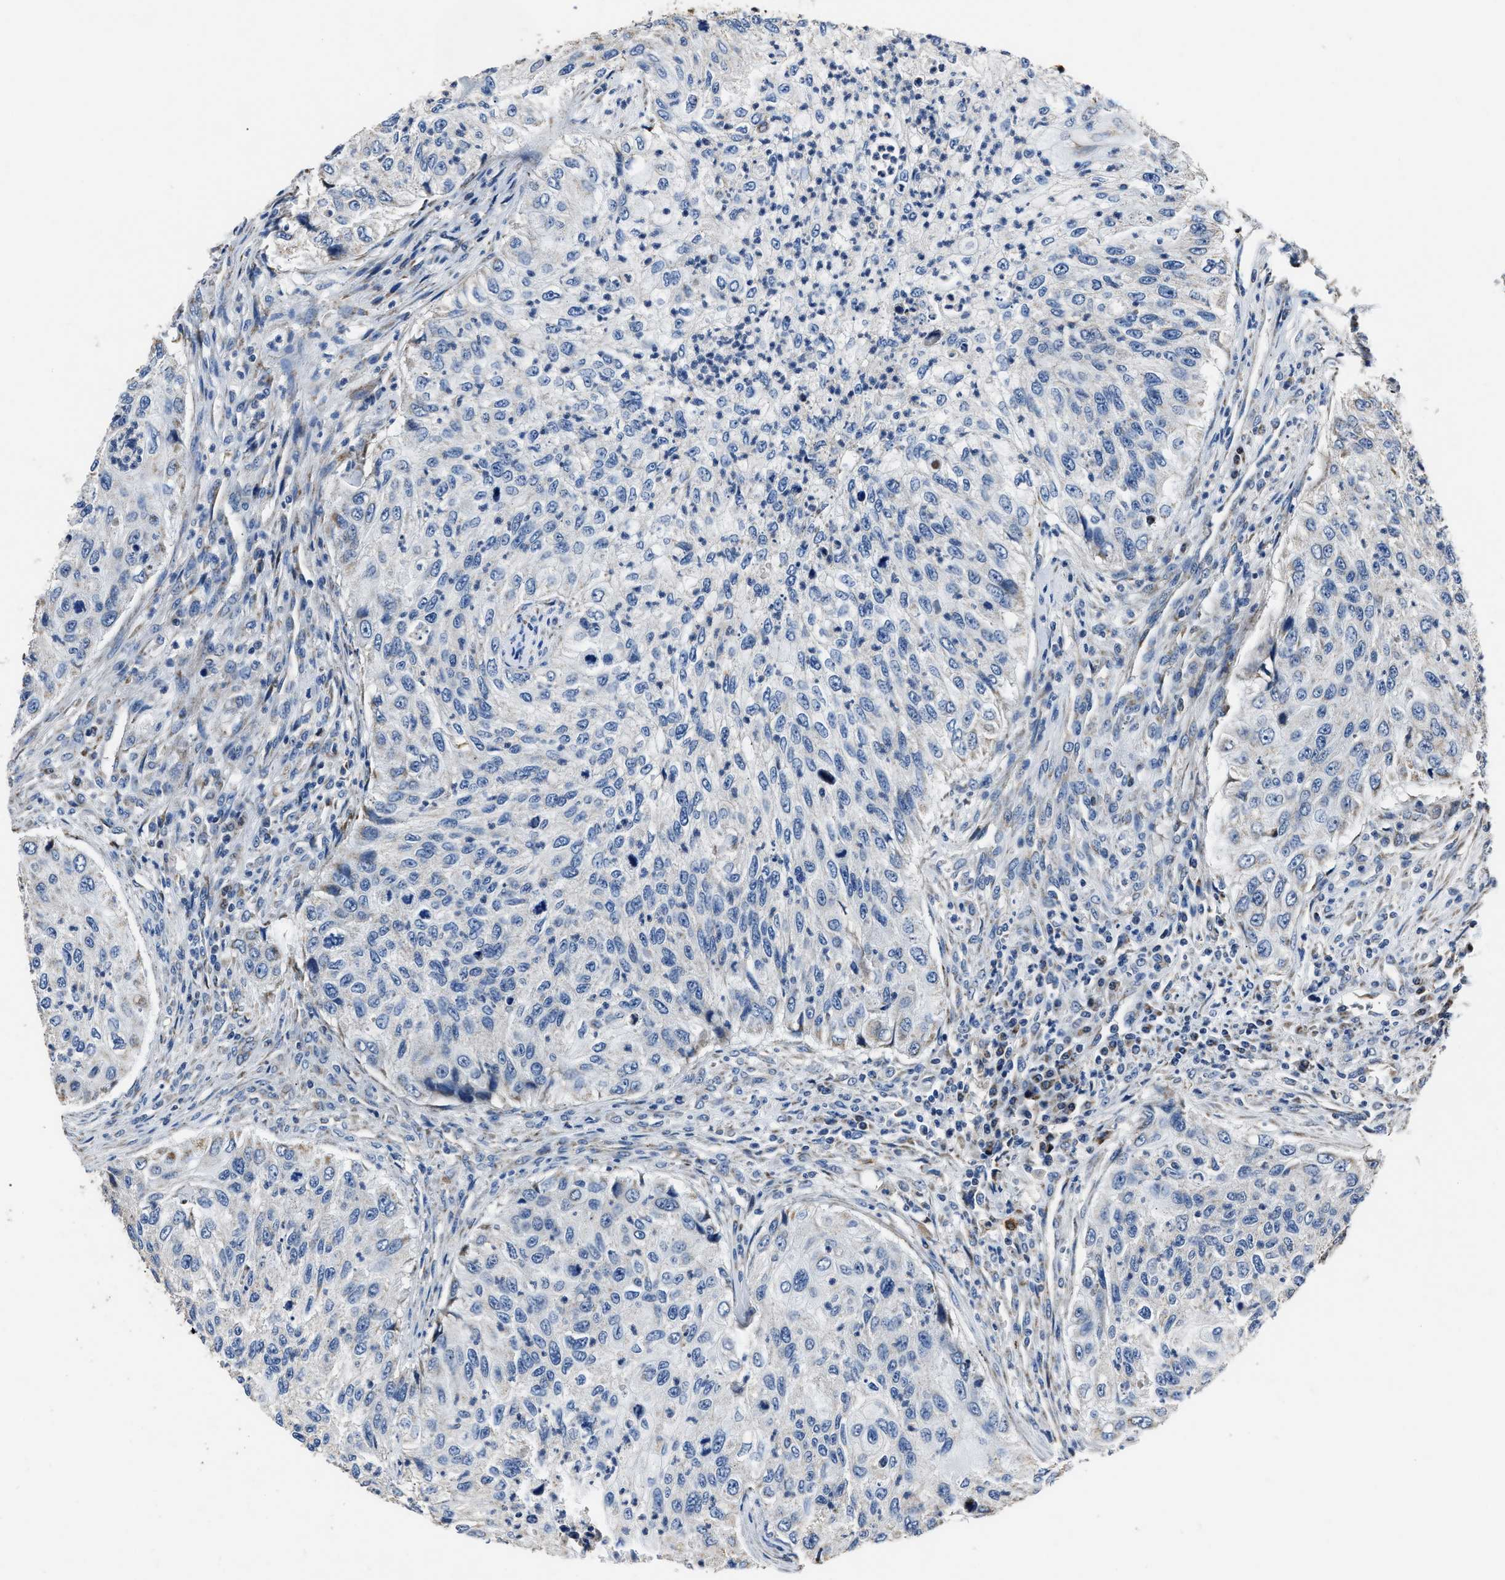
{"staining": {"intensity": "negative", "quantity": "none", "location": "none"}, "tissue": "urothelial cancer", "cell_type": "Tumor cells", "image_type": "cancer", "snomed": [{"axis": "morphology", "description": "Urothelial carcinoma, High grade"}, {"axis": "topography", "description": "Urinary bladder"}], "caption": "Tumor cells are negative for protein expression in human high-grade urothelial carcinoma.", "gene": "NSUN5", "patient": {"sex": "female", "age": 60}}